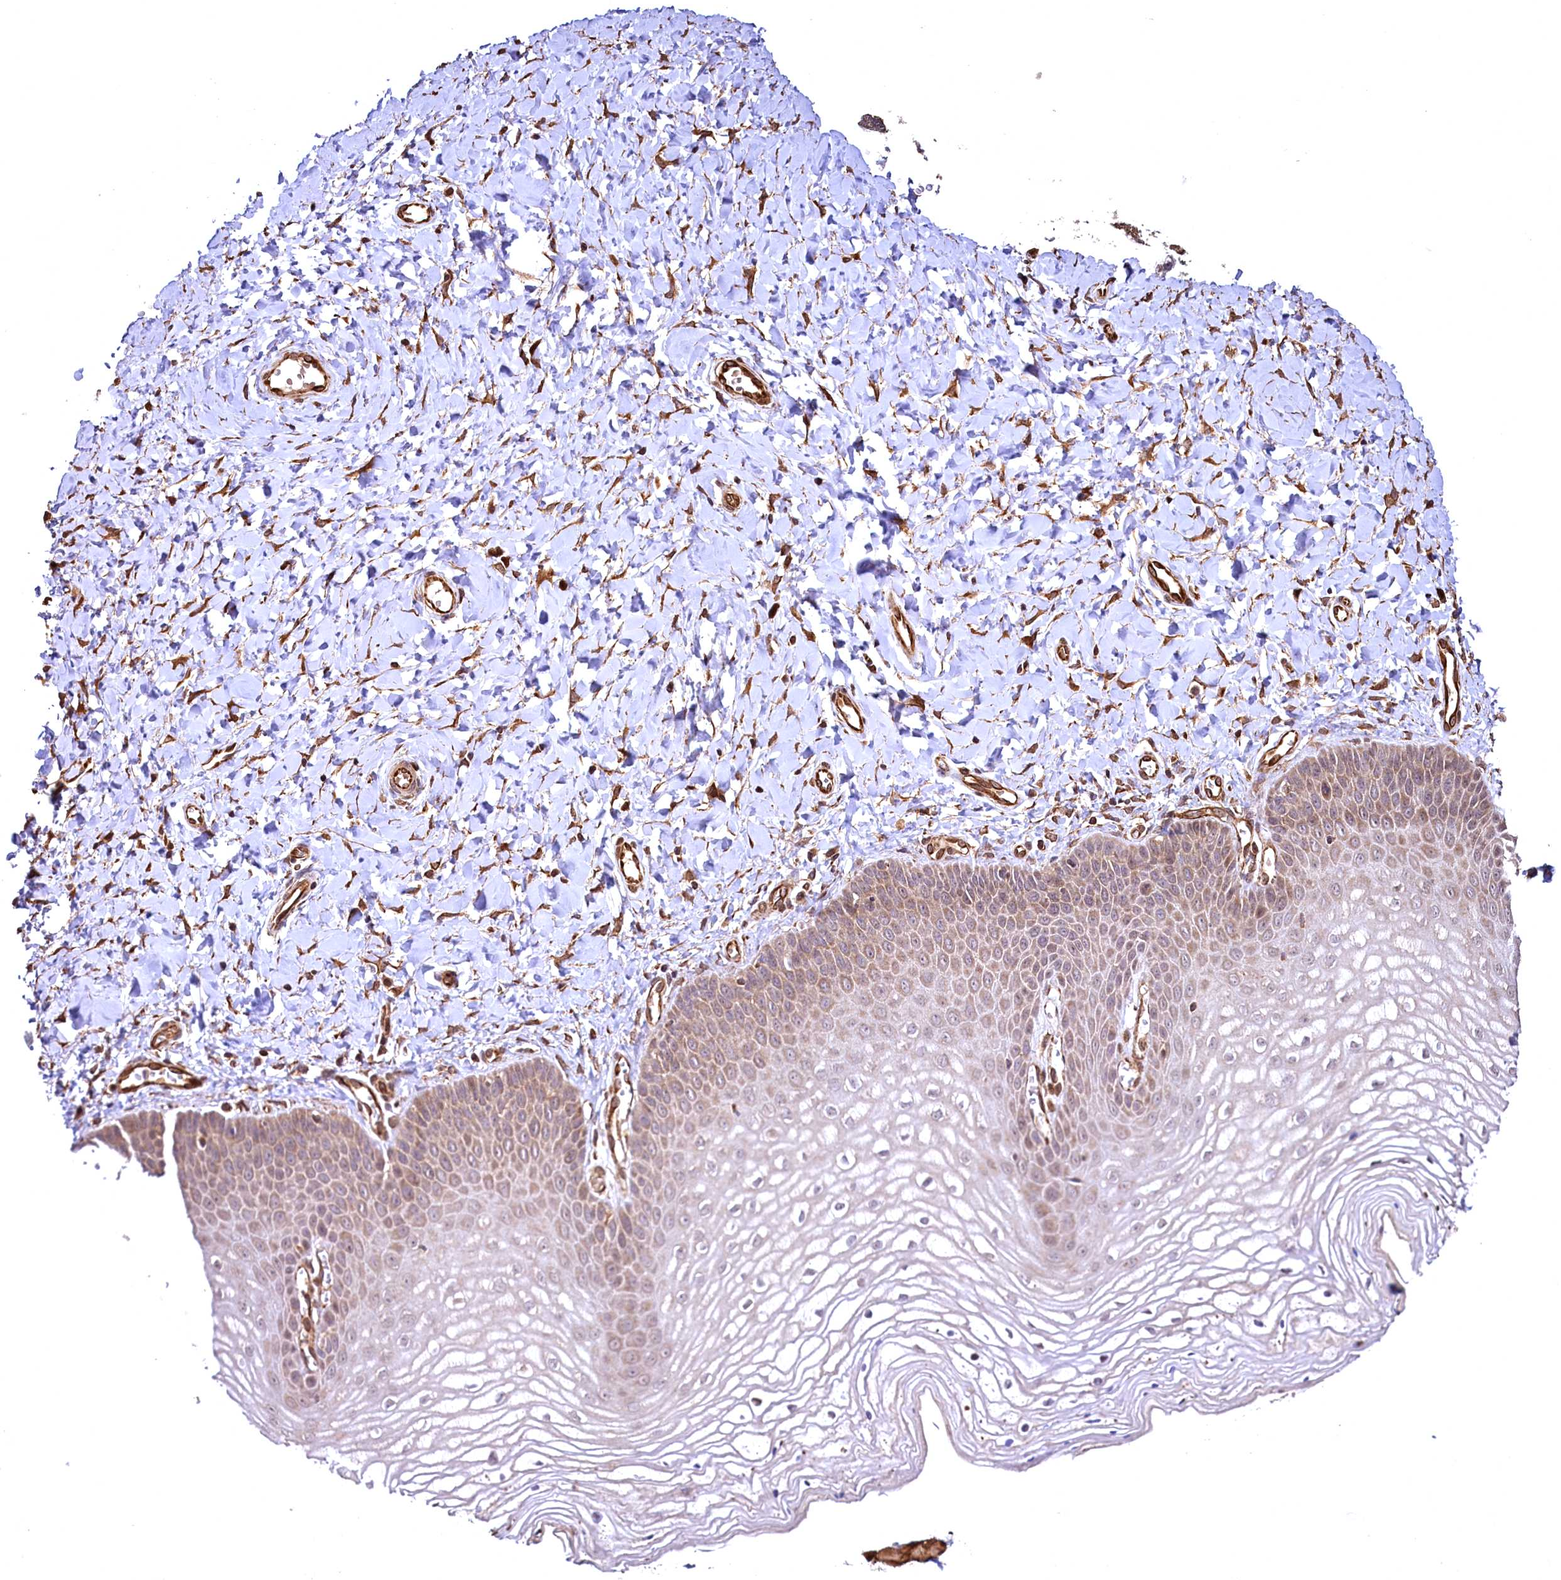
{"staining": {"intensity": "moderate", "quantity": "25%-75%", "location": "cytoplasmic/membranous"}, "tissue": "vagina", "cell_type": "Squamous epithelial cells", "image_type": "normal", "snomed": [{"axis": "morphology", "description": "Normal tissue, NOS"}, {"axis": "topography", "description": "Vagina"}, {"axis": "topography", "description": "Cervix"}], "caption": "This micrograph exhibits benign vagina stained with IHC to label a protein in brown. The cytoplasmic/membranous of squamous epithelial cells show moderate positivity for the protein. Nuclei are counter-stained blue.", "gene": "TBCEL", "patient": {"sex": "female", "age": 40}}